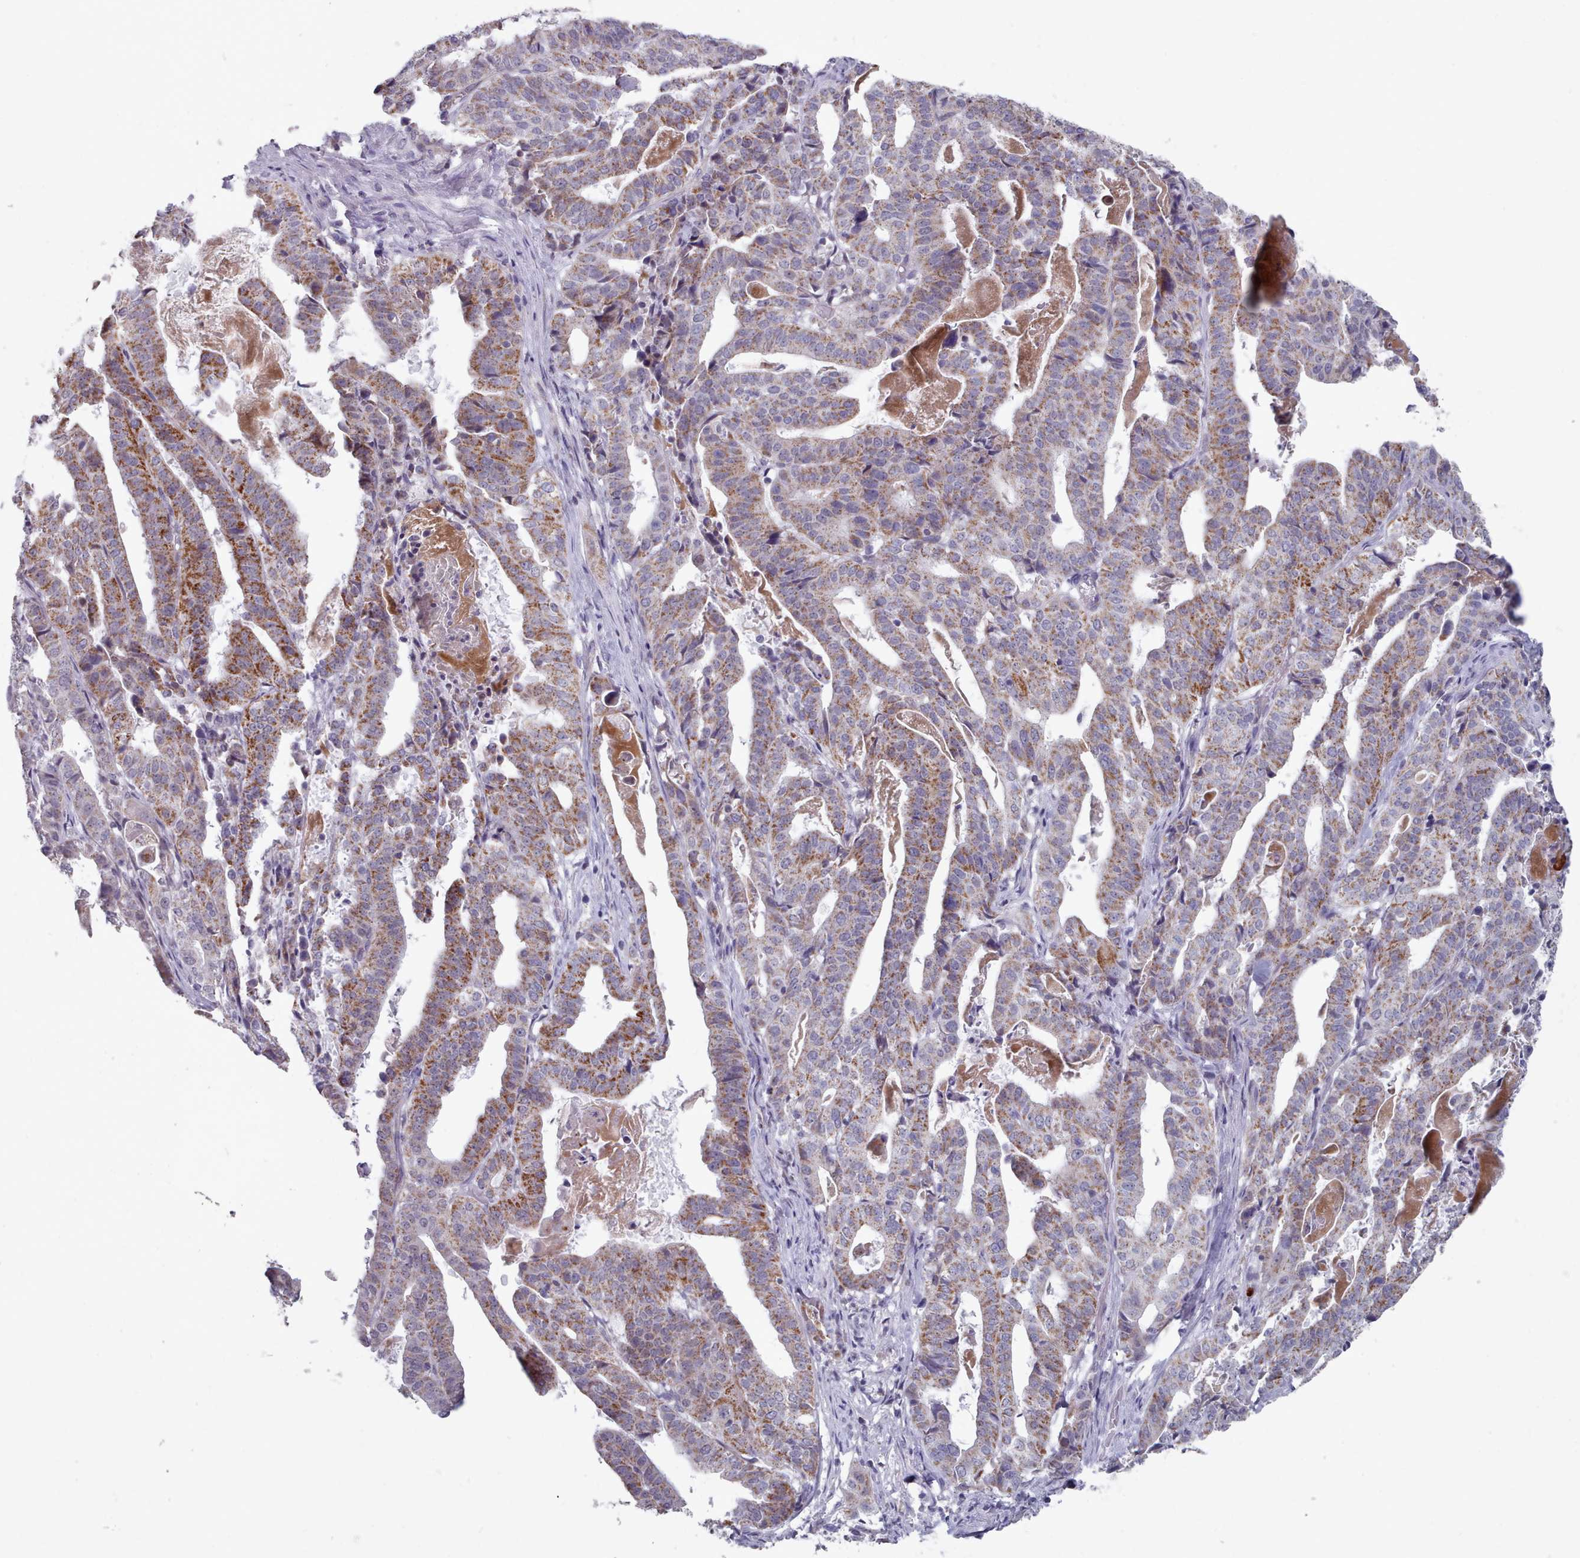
{"staining": {"intensity": "moderate", "quantity": ">75%", "location": "cytoplasmic/membranous"}, "tissue": "stomach cancer", "cell_type": "Tumor cells", "image_type": "cancer", "snomed": [{"axis": "morphology", "description": "Adenocarcinoma, NOS"}, {"axis": "topography", "description": "Stomach"}], "caption": "The micrograph reveals staining of stomach cancer (adenocarcinoma), revealing moderate cytoplasmic/membranous protein staining (brown color) within tumor cells.", "gene": "TRARG1", "patient": {"sex": "male", "age": 48}}